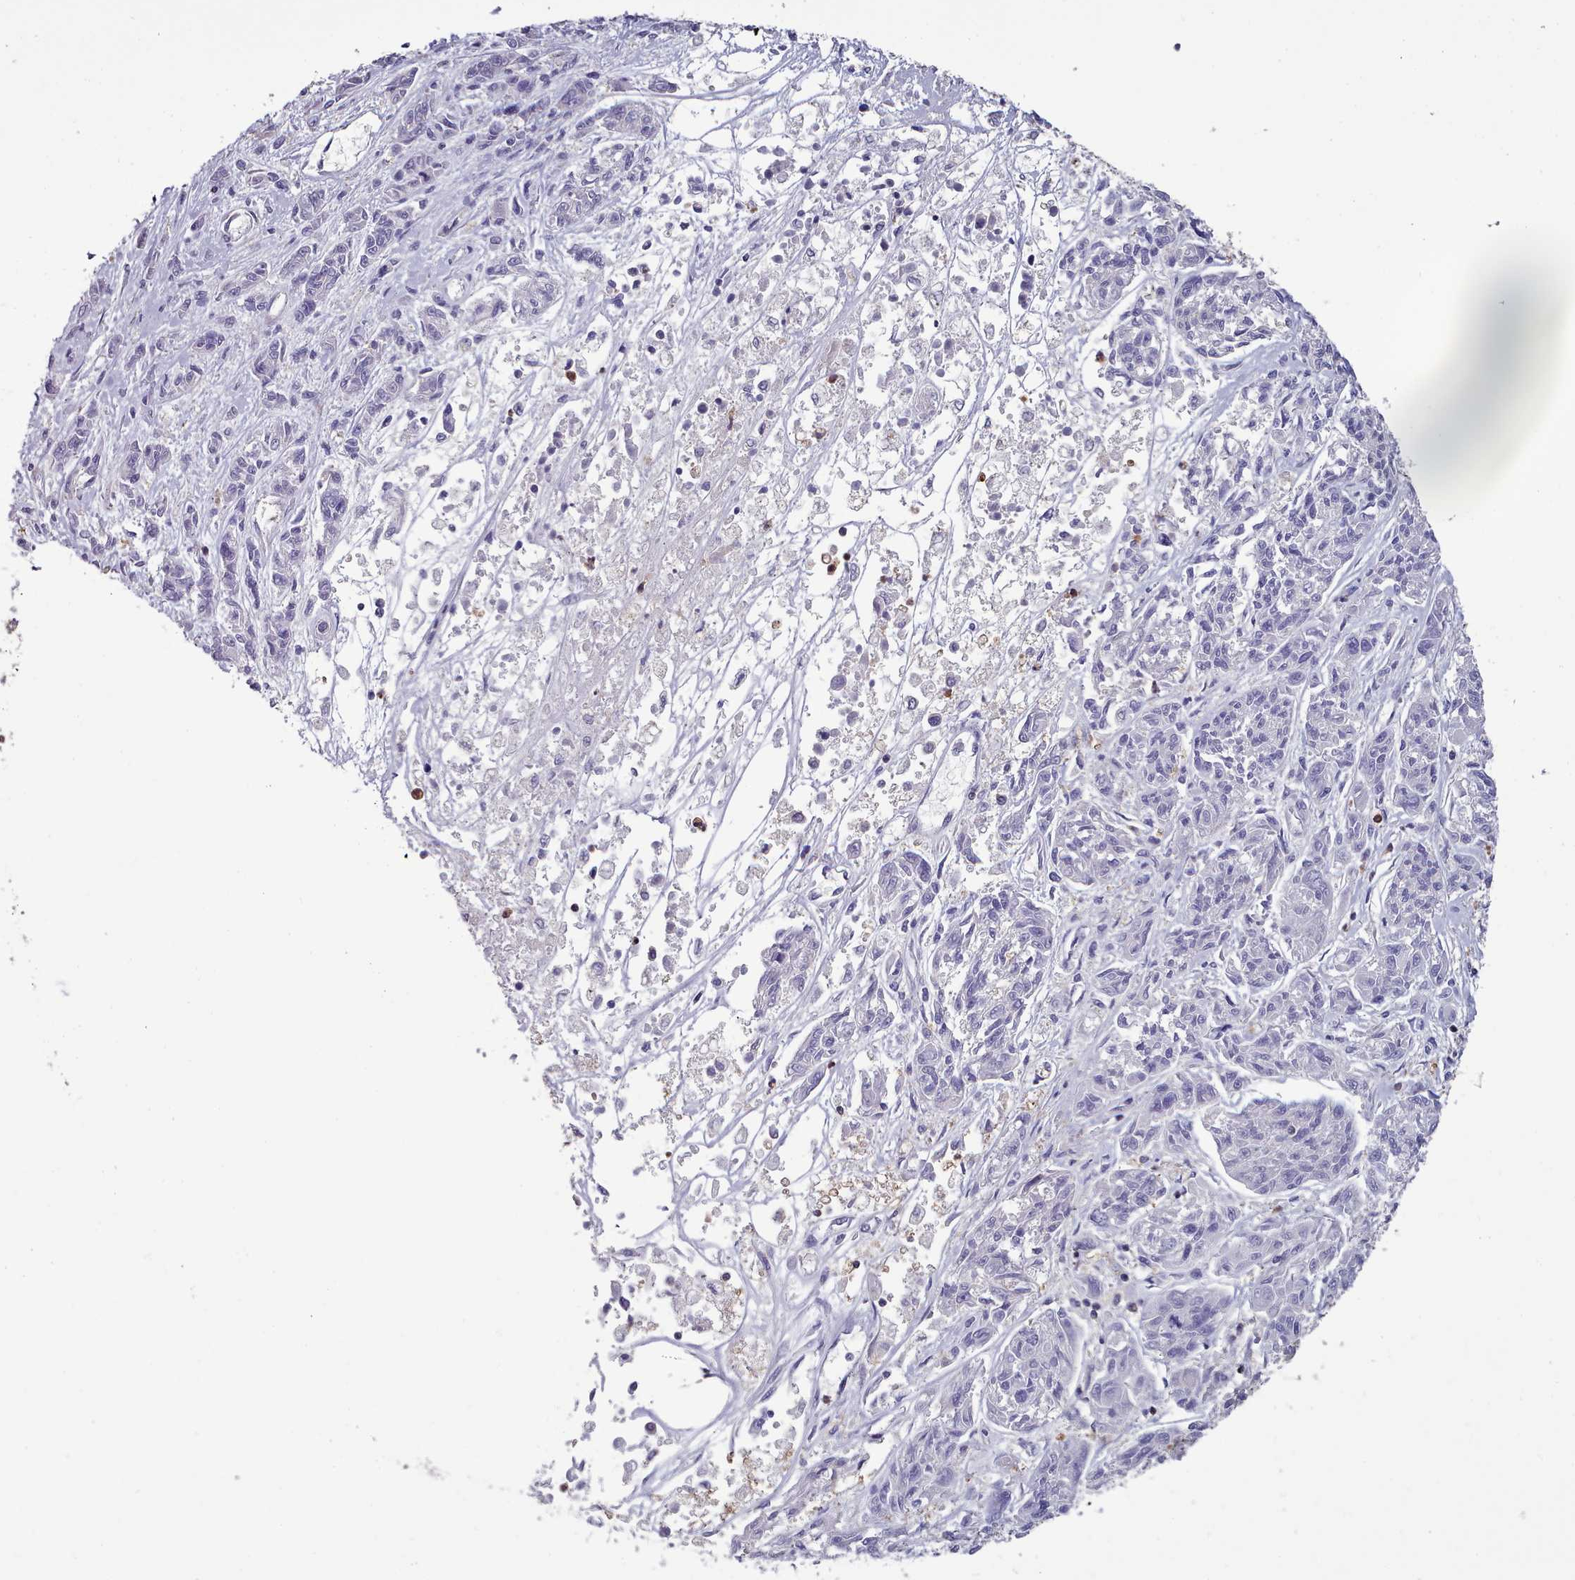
{"staining": {"intensity": "negative", "quantity": "none", "location": "none"}, "tissue": "melanoma", "cell_type": "Tumor cells", "image_type": "cancer", "snomed": [{"axis": "morphology", "description": "Malignant melanoma, NOS"}, {"axis": "topography", "description": "Skin"}], "caption": "This micrograph is of malignant melanoma stained with IHC to label a protein in brown with the nuclei are counter-stained blue. There is no positivity in tumor cells.", "gene": "RAC2", "patient": {"sex": "male", "age": 53}}